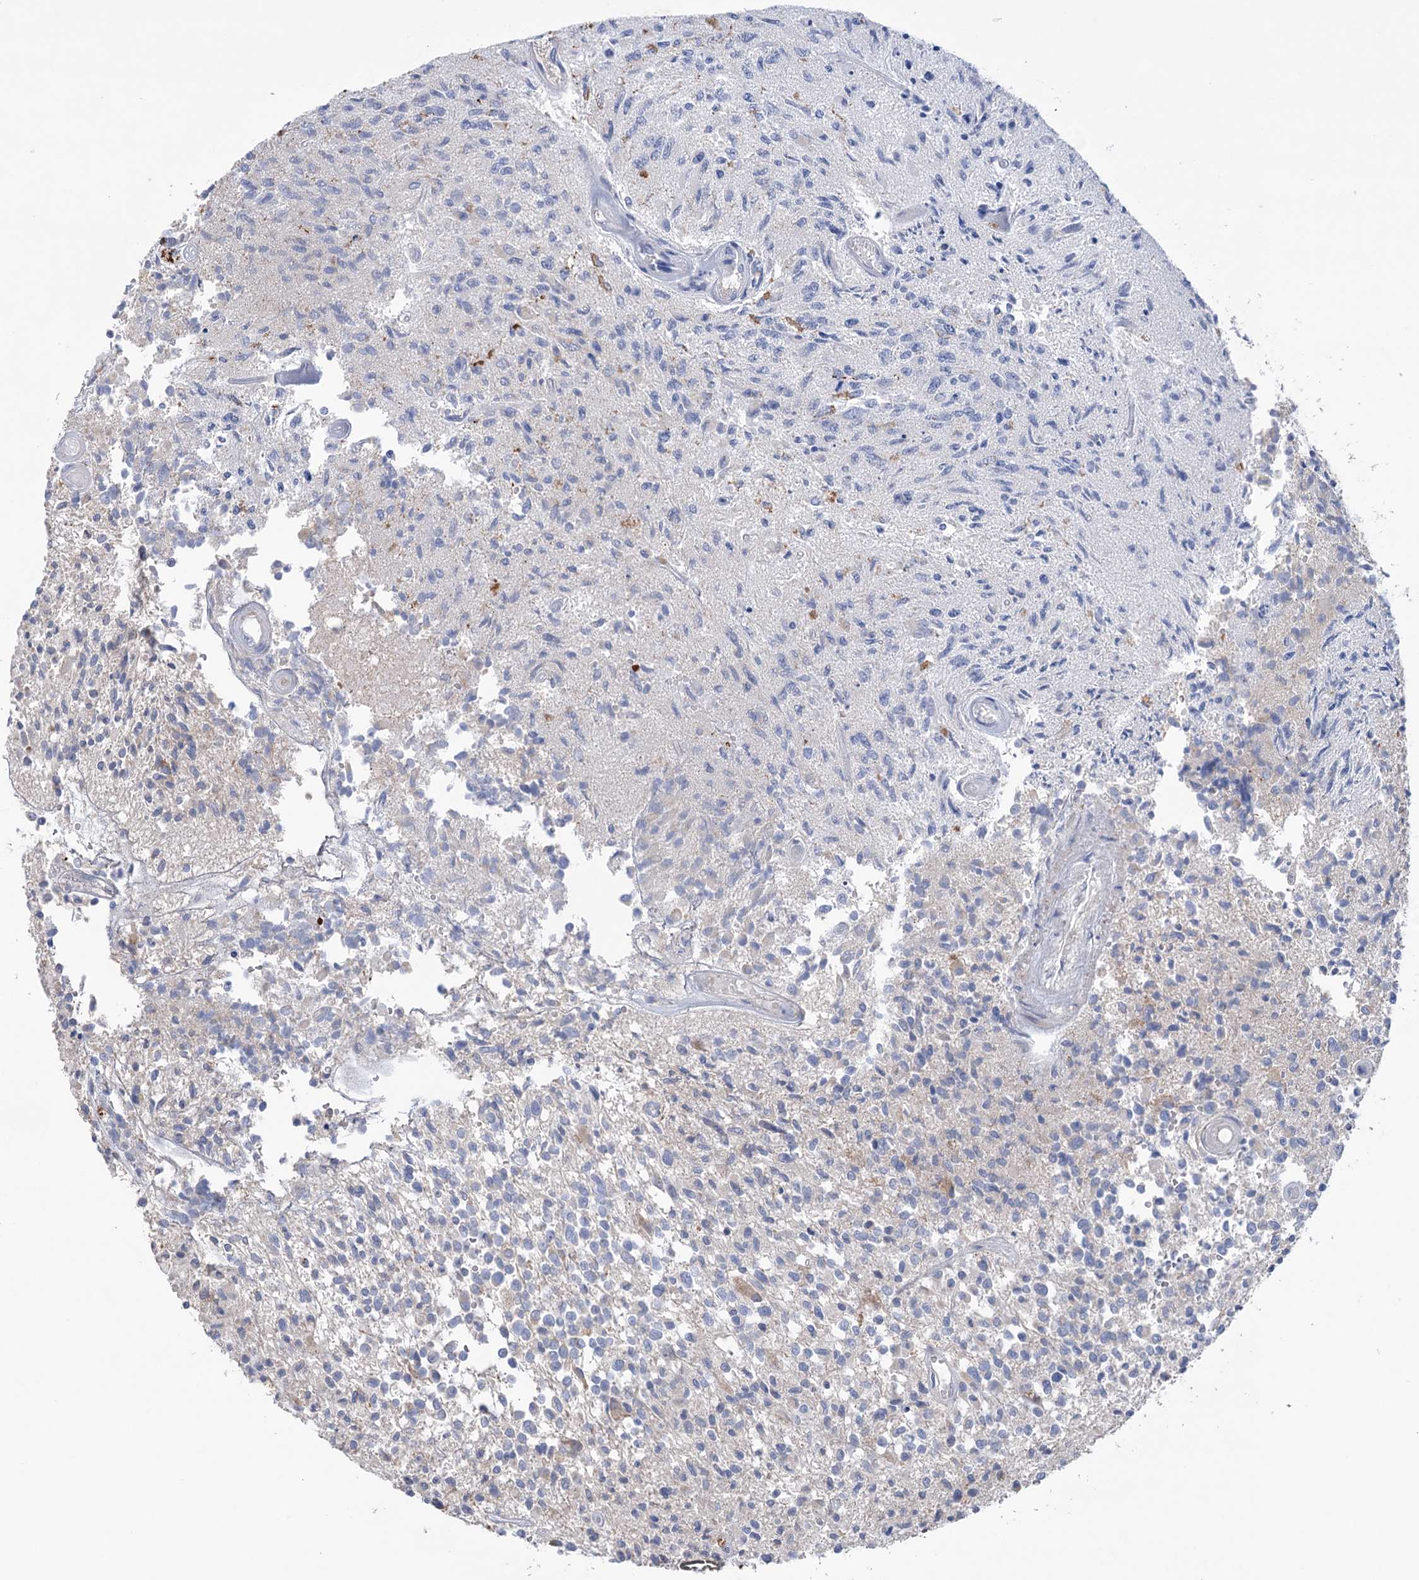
{"staining": {"intensity": "negative", "quantity": "none", "location": "none"}, "tissue": "glioma", "cell_type": "Tumor cells", "image_type": "cancer", "snomed": [{"axis": "morphology", "description": "Glioma, malignant, High grade"}, {"axis": "morphology", "description": "Glioblastoma, NOS"}, {"axis": "topography", "description": "Brain"}], "caption": "High magnification brightfield microscopy of malignant glioma (high-grade) stained with DAB (3,3'-diaminobenzidine) (brown) and counterstained with hematoxylin (blue): tumor cells show no significant staining. (DAB immunohistochemistry (IHC), high magnification).", "gene": "MTCH2", "patient": {"sex": "male", "age": 60}}